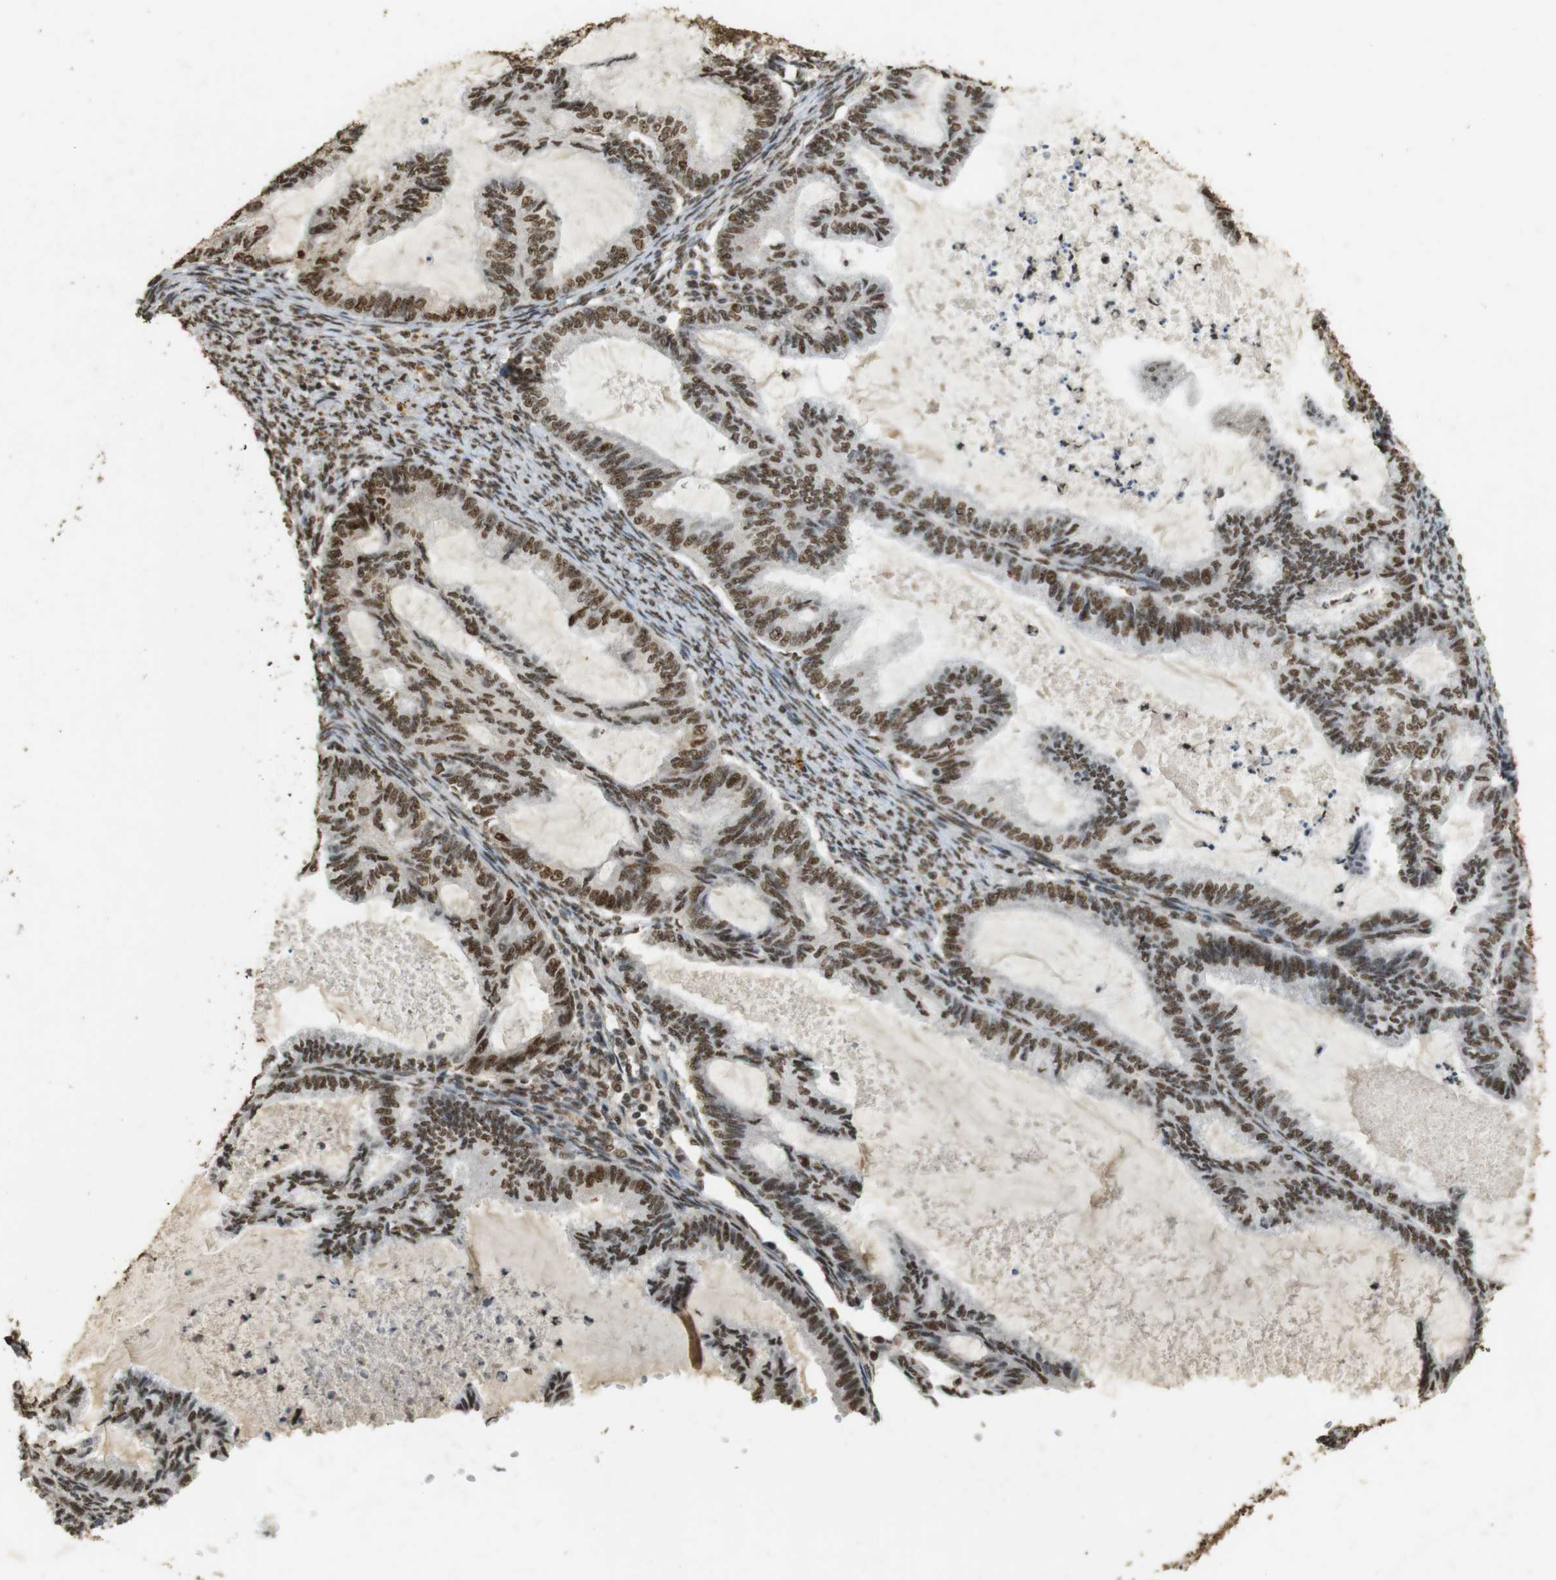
{"staining": {"intensity": "strong", "quantity": ">75%", "location": "cytoplasmic/membranous,nuclear"}, "tissue": "cervical cancer", "cell_type": "Tumor cells", "image_type": "cancer", "snomed": [{"axis": "morphology", "description": "Normal tissue, NOS"}, {"axis": "morphology", "description": "Adenocarcinoma, NOS"}, {"axis": "topography", "description": "Cervix"}, {"axis": "topography", "description": "Endometrium"}], "caption": "Immunohistochemistry histopathology image of neoplastic tissue: human cervical adenocarcinoma stained using immunohistochemistry (IHC) displays high levels of strong protein expression localized specifically in the cytoplasmic/membranous and nuclear of tumor cells, appearing as a cytoplasmic/membranous and nuclear brown color.", "gene": "GATA4", "patient": {"sex": "female", "age": 86}}